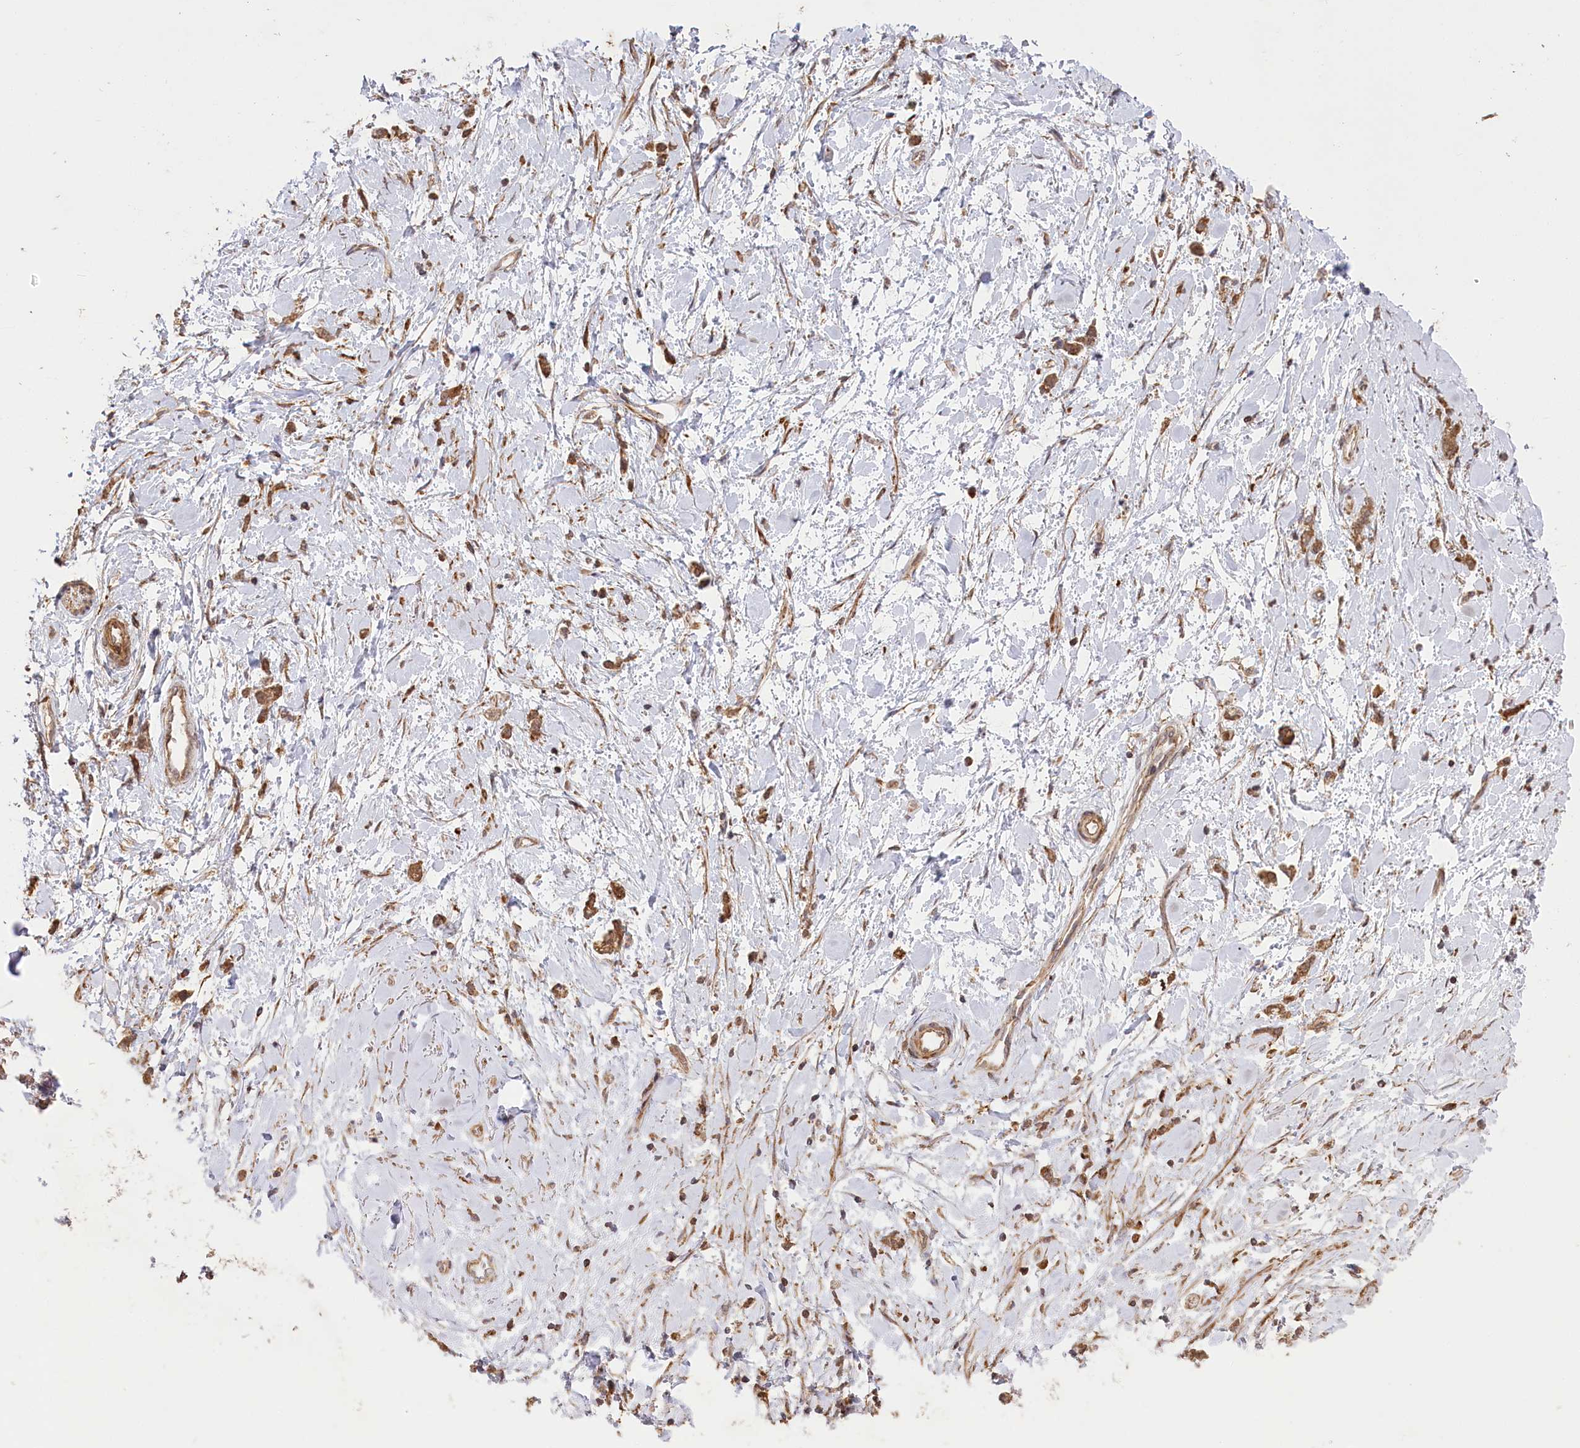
{"staining": {"intensity": "moderate", "quantity": ">75%", "location": "cytoplasmic/membranous"}, "tissue": "stomach cancer", "cell_type": "Tumor cells", "image_type": "cancer", "snomed": [{"axis": "morphology", "description": "Adenocarcinoma, NOS"}, {"axis": "topography", "description": "Stomach"}], "caption": "A histopathology image of stomach cancer stained for a protein demonstrates moderate cytoplasmic/membranous brown staining in tumor cells.", "gene": "CCDC91", "patient": {"sex": "female", "age": 60}}